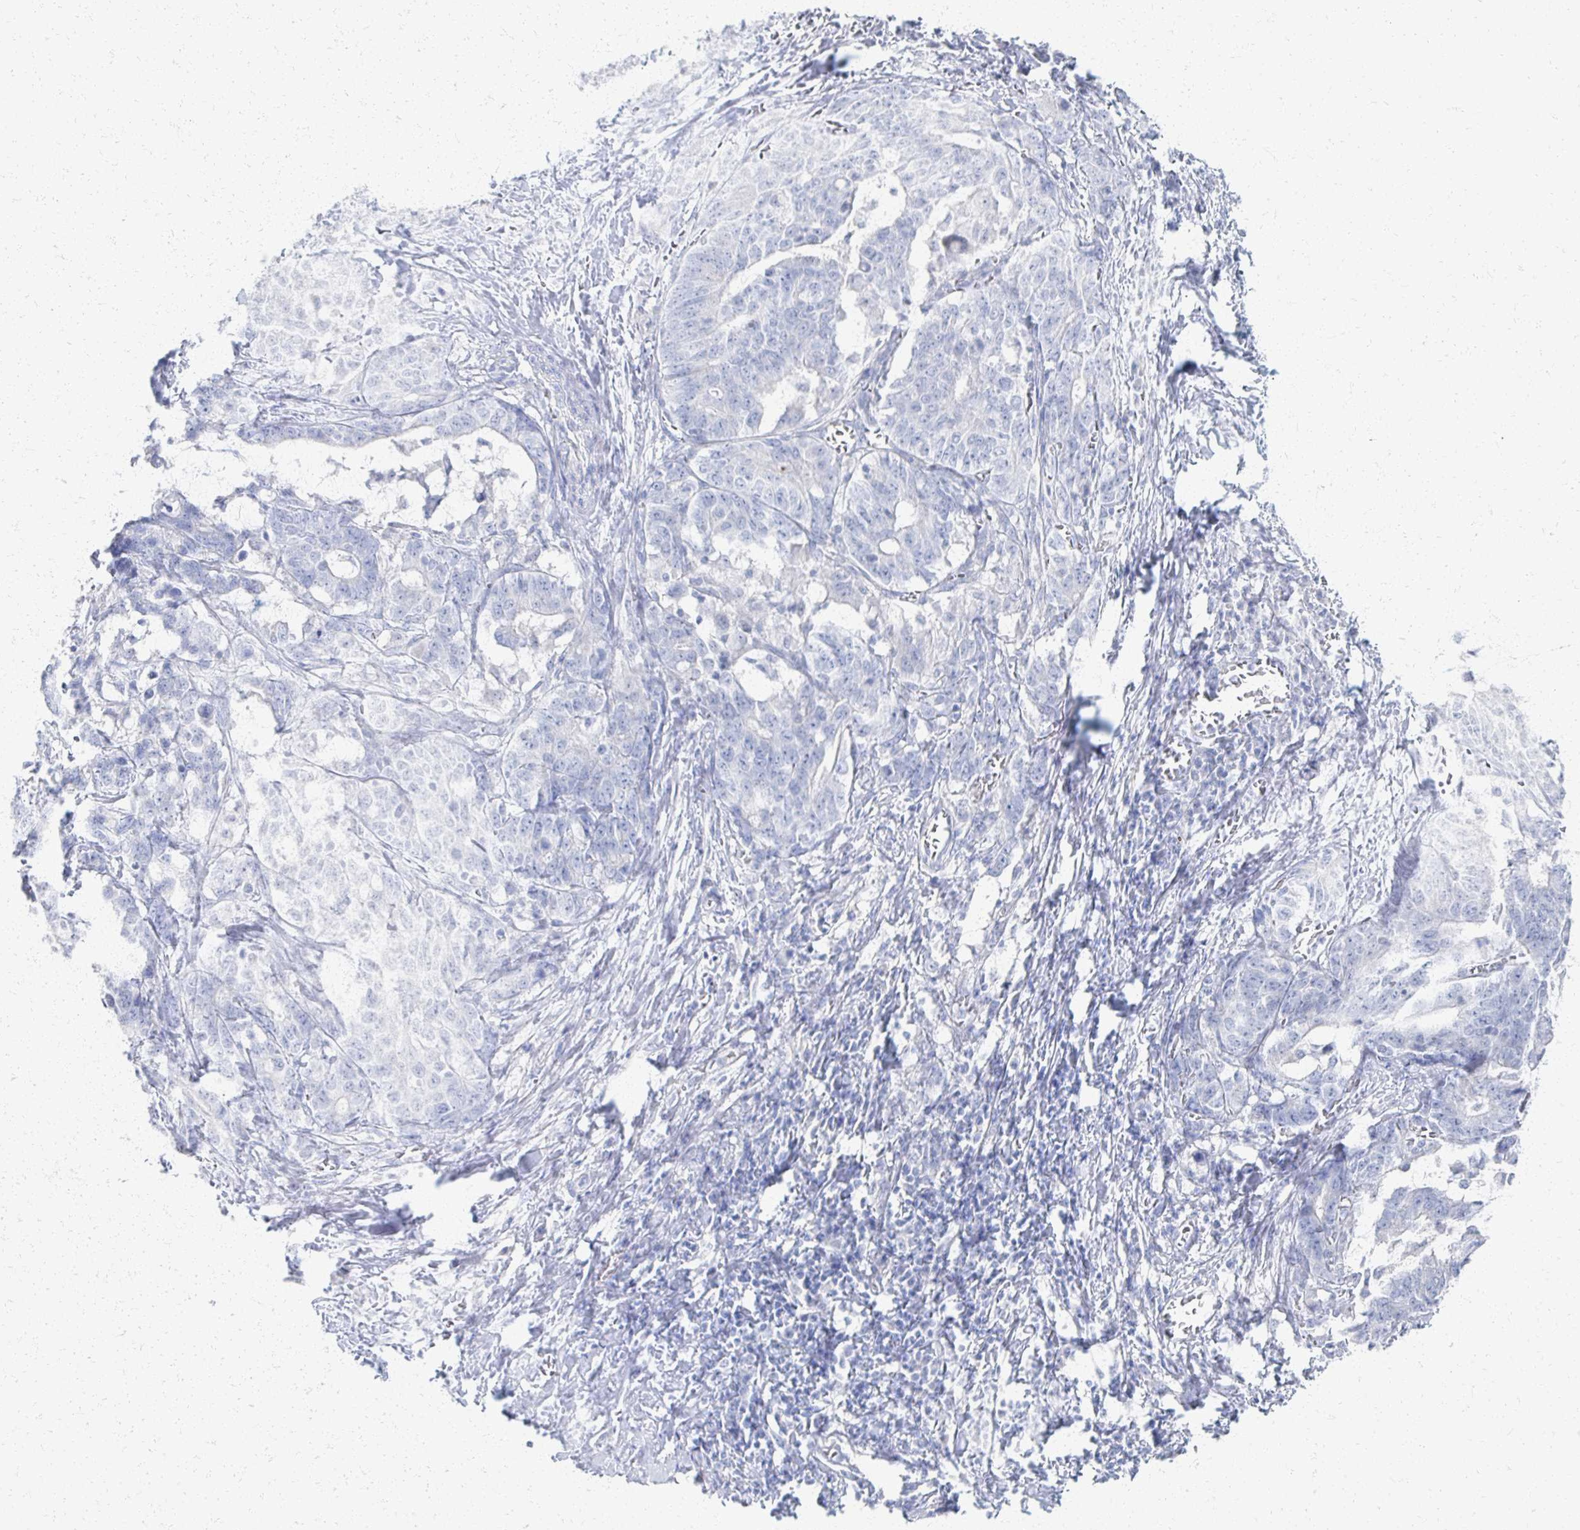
{"staining": {"intensity": "negative", "quantity": "none", "location": "none"}, "tissue": "stomach cancer", "cell_type": "Tumor cells", "image_type": "cancer", "snomed": [{"axis": "morphology", "description": "Normal tissue, NOS"}, {"axis": "morphology", "description": "Adenocarcinoma, NOS"}, {"axis": "topography", "description": "Stomach"}], "caption": "This is an IHC histopathology image of human stomach cancer. There is no staining in tumor cells.", "gene": "PRR20A", "patient": {"sex": "female", "age": 64}}